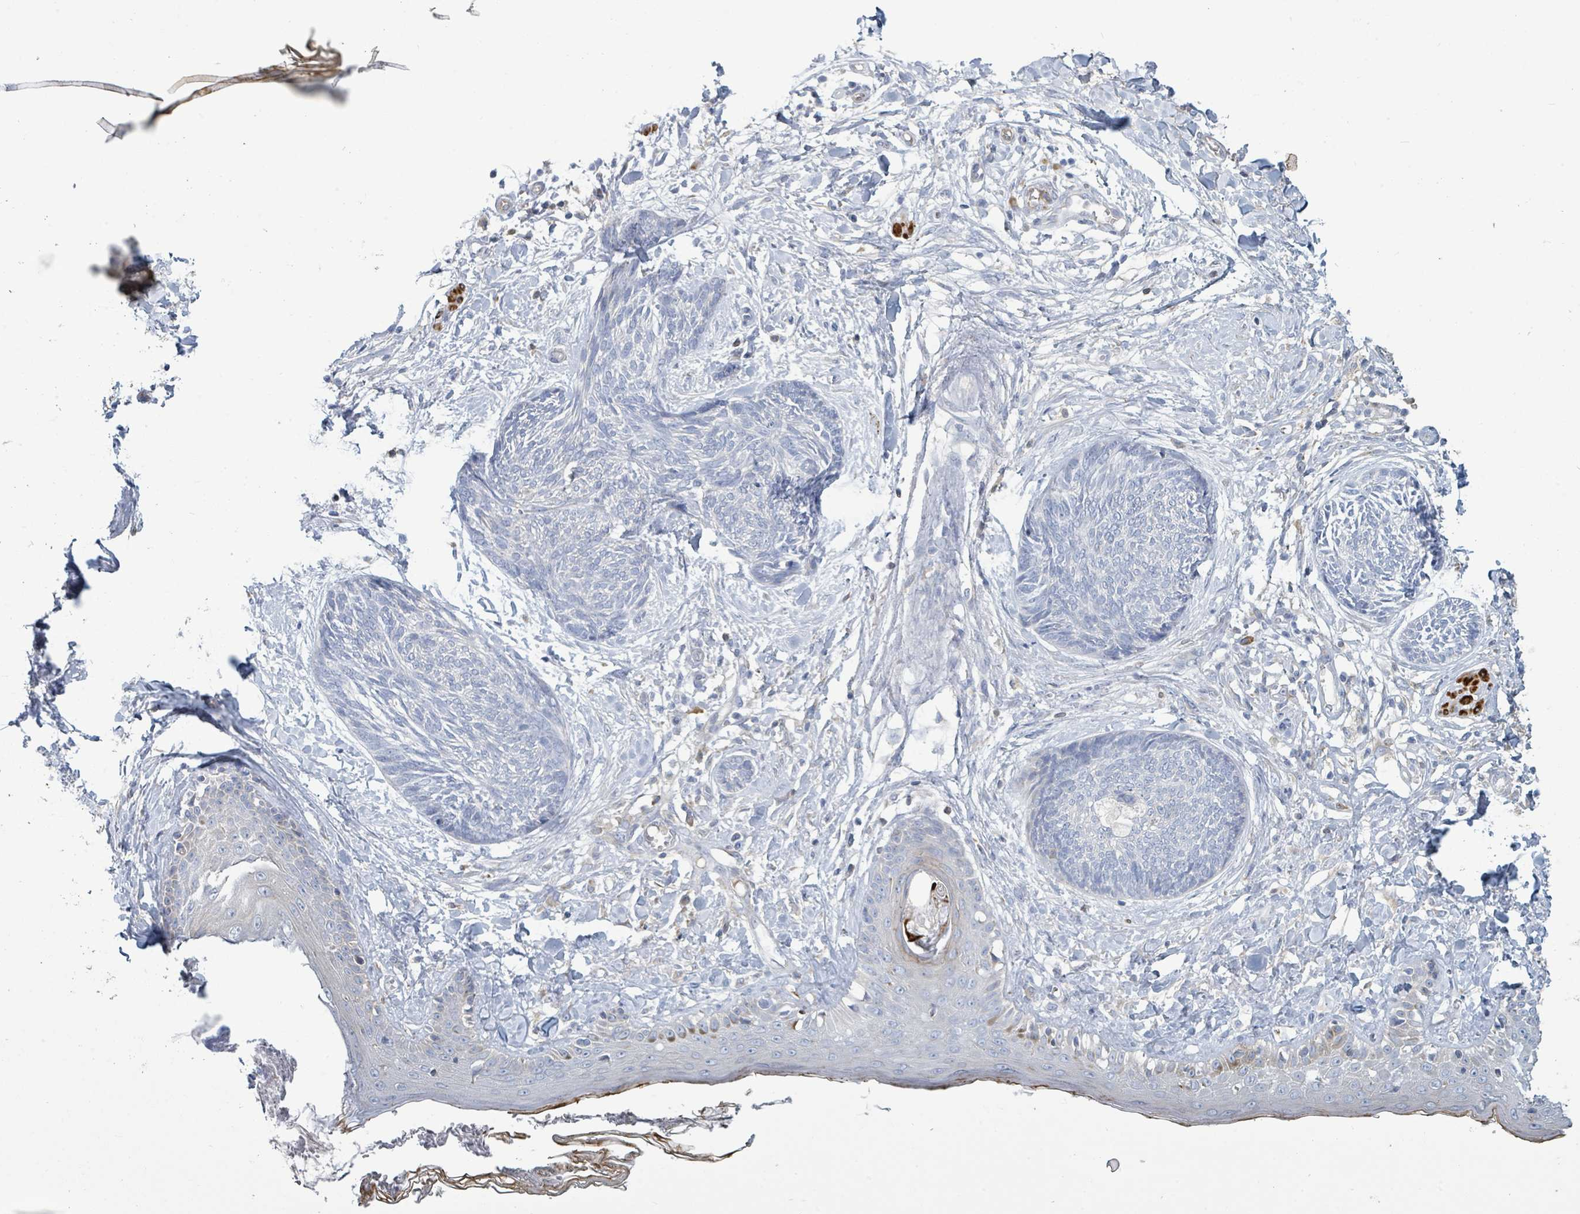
{"staining": {"intensity": "negative", "quantity": "none", "location": "none"}, "tissue": "skin cancer", "cell_type": "Tumor cells", "image_type": "cancer", "snomed": [{"axis": "morphology", "description": "Basal cell carcinoma"}, {"axis": "topography", "description": "Skin"}], "caption": "This histopathology image is of skin basal cell carcinoma stained with immunohistochemistry (IHC) to label a protein in brown with the nuclei are counter-stained blue. There is no staining in tumor cells.", "gene": "SIRPB1", "patient": {"sex": "male", "age": 73}}